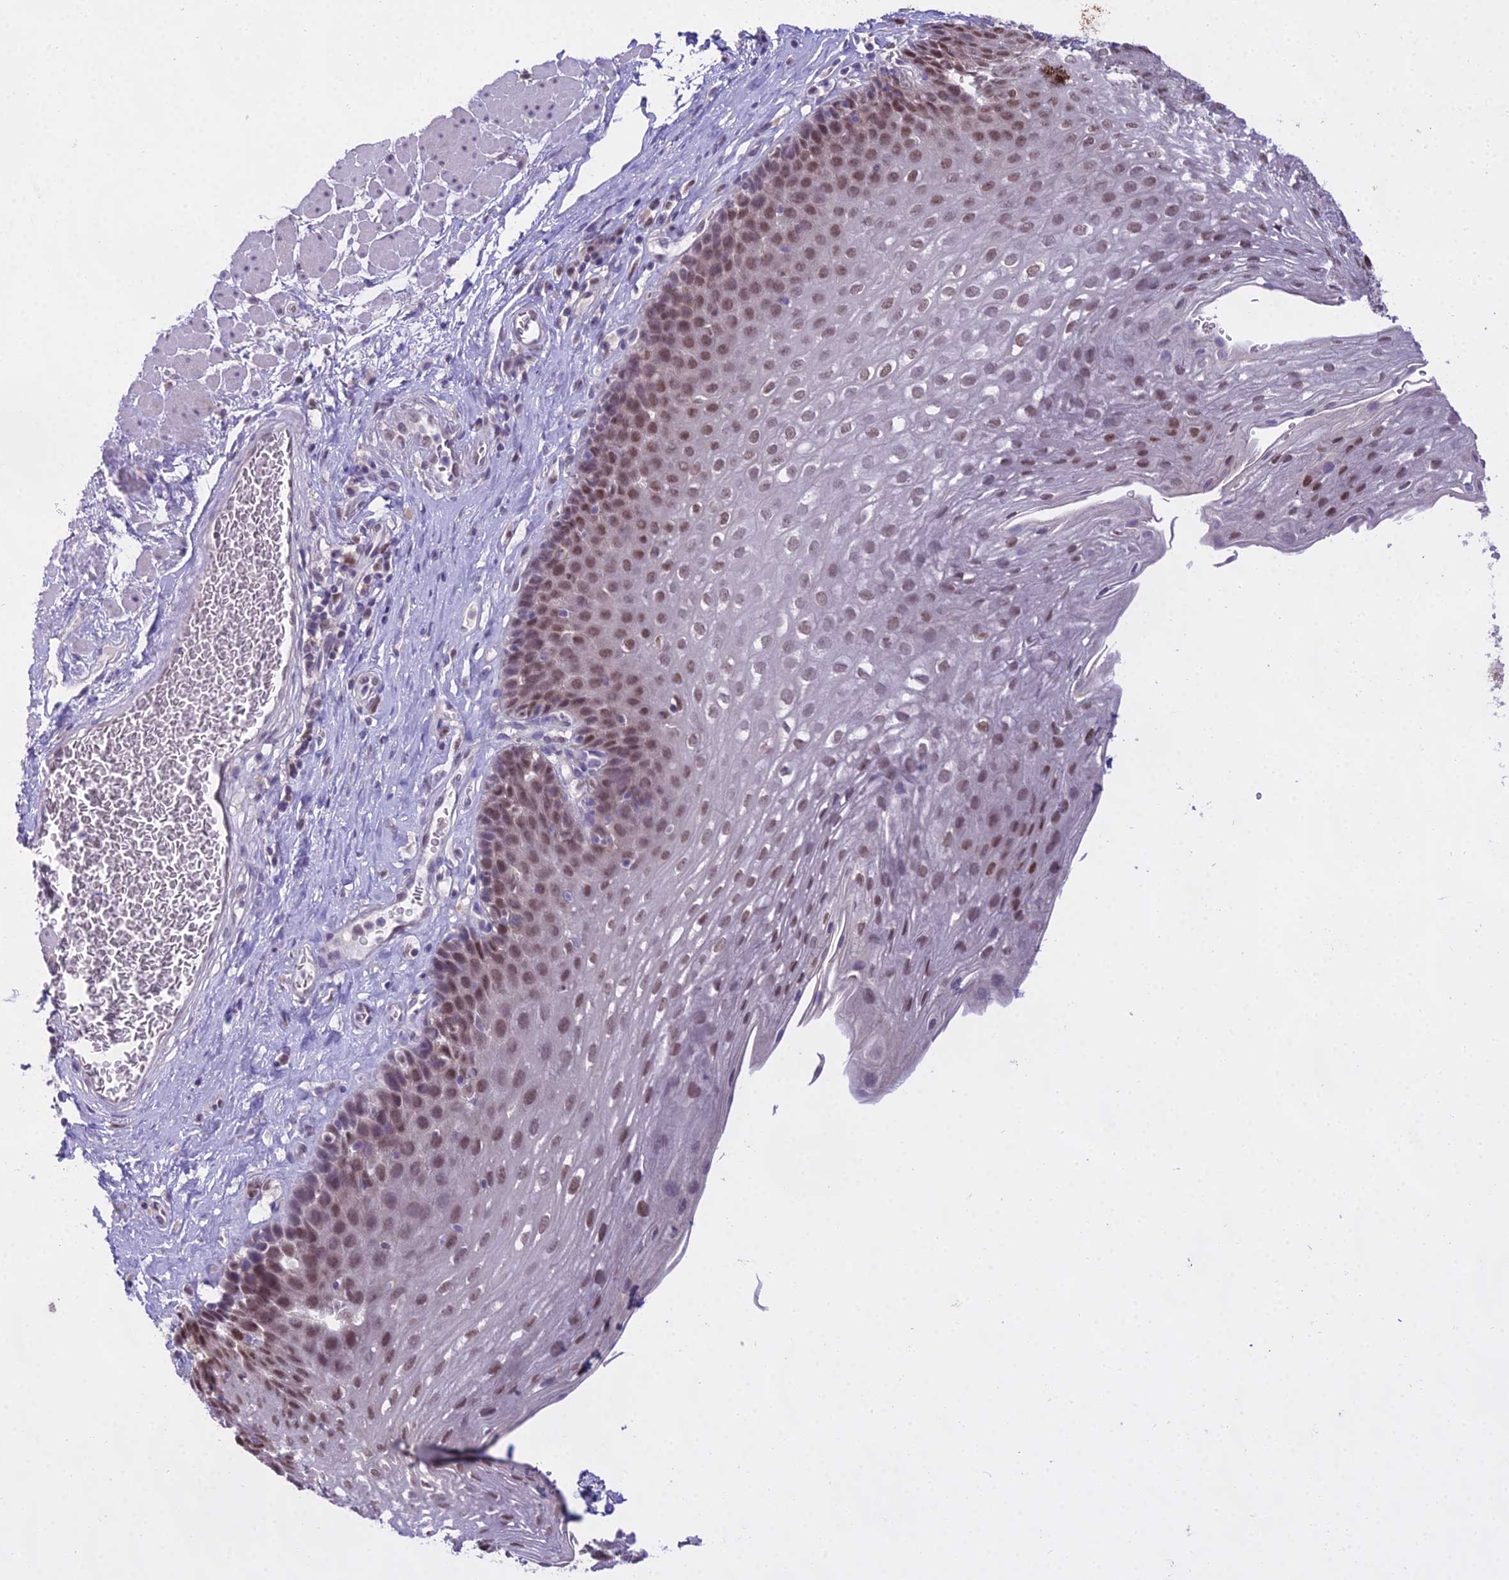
{"staining": {"intensity": "moderate", "quantity": ">75%", "location": "nuclear"}, "tissue": "esophagus", "cell_type": "Squamous epithelial cells", "image_type": "normal", "snomed": [{"axis": "morphology", "description": "Normal tissue, NOS"}, {"axis": "topography", "description": "Esophagus"}], "caption": "Immunohistochemical staining of normal human esophagus demonstrates medium levels of moderate nuclear positivity in about >75% of squamous epithelial cells. (brown staining indicates protein expression, while blue staining denotes nuclei).", "gene": "MAT2A", "patient": {"sex": "female", "age": 66}}